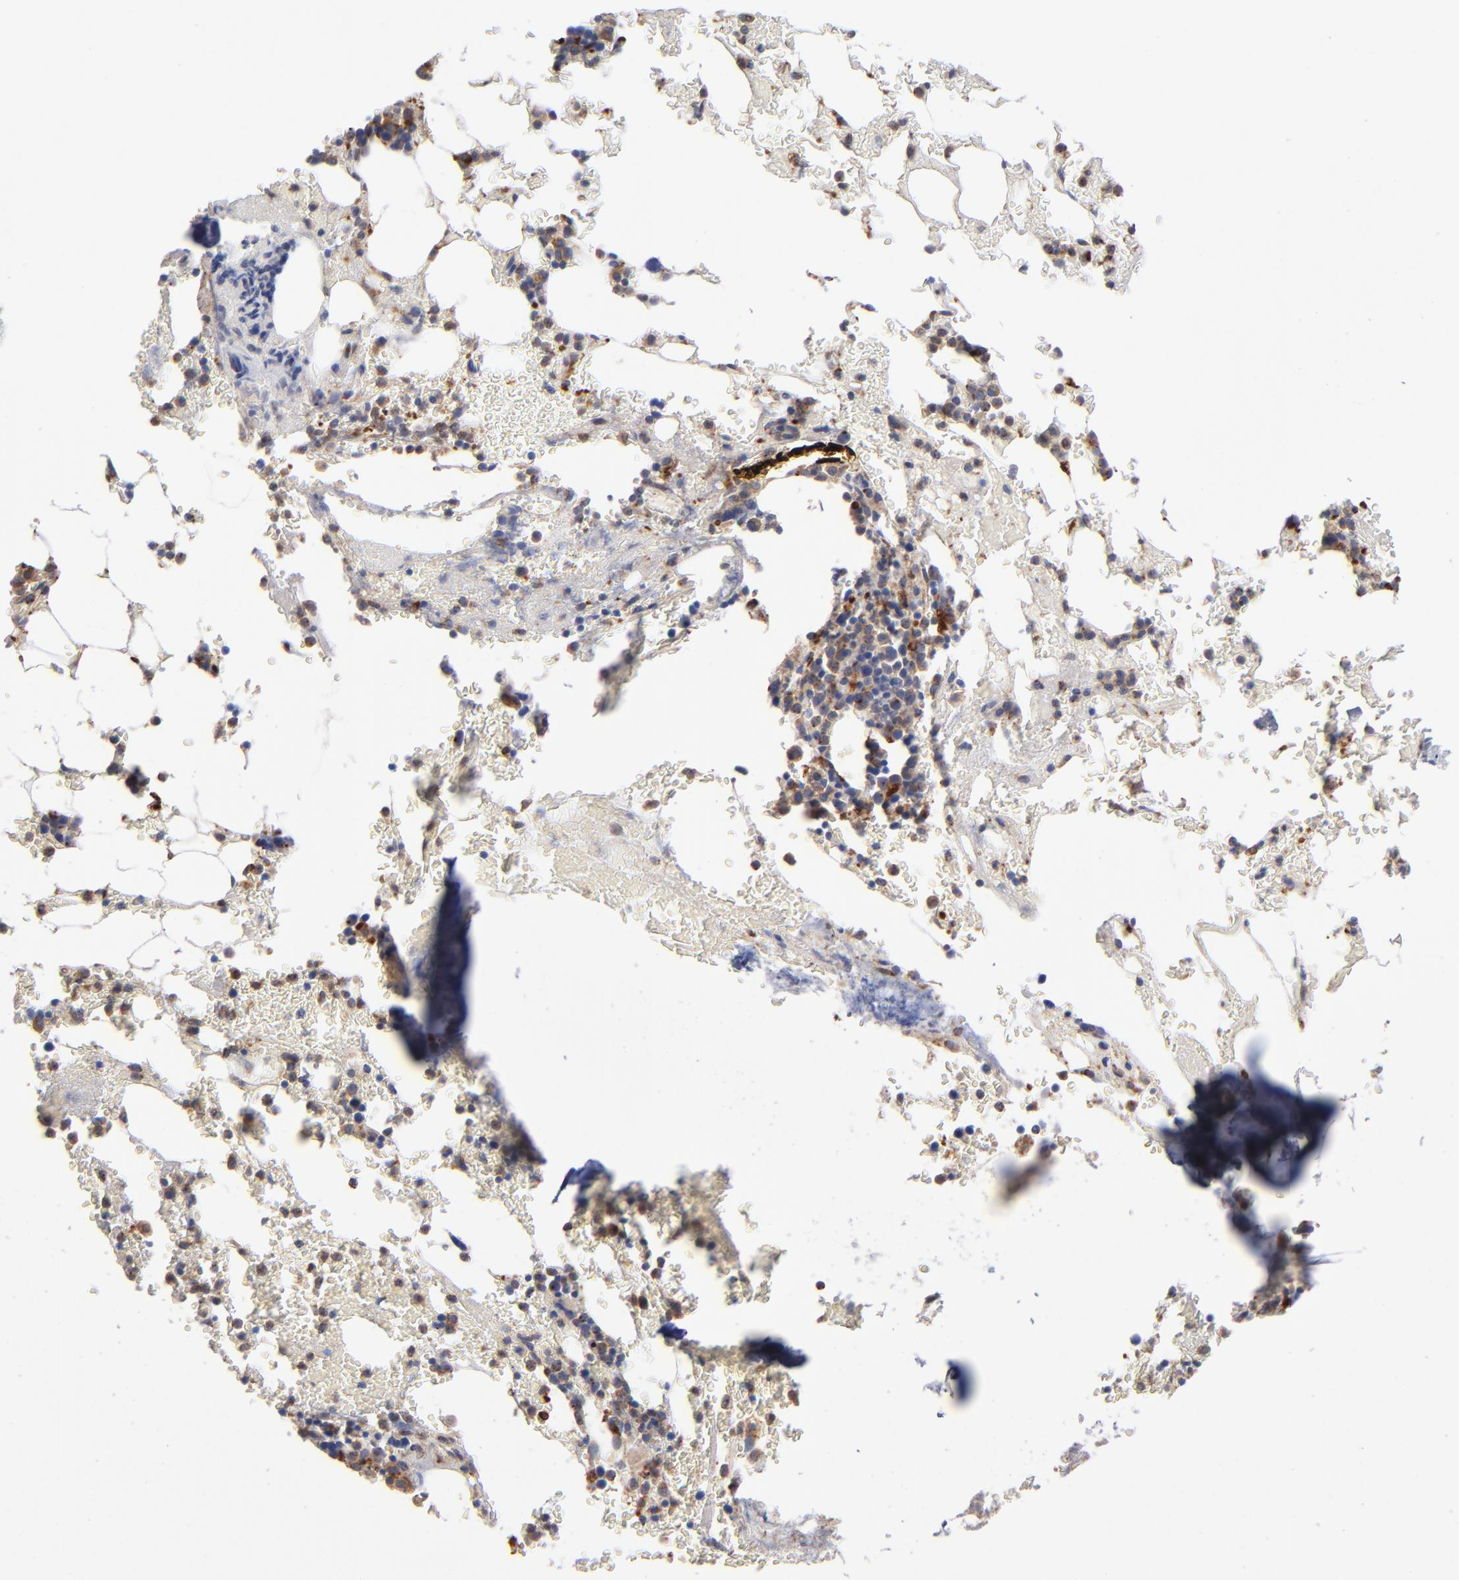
{"staining": {"intensity": "moderate", "quantity": ">75%", "location": "cytoplasmic/membranous"}, "tissue": "bone marrow", "cell_type": "Hematopoietic cells", "image_type": "normal", "snomed": [{"axis": "morphology", "description": "Normal tissue, NOS"}, {"axis": "topography", "description": "Bone marrow"}], "caption": "The micrograph displays staining of normal bone marrow, revealing moderate cytoplasmic/membranous protein expression (brown color) within hematopoietic cells. The protein is shown in brown color, while the nuclei are stained blue.", "gene": "RRAGA", "patient": {"sex": "female", "age": 73}}